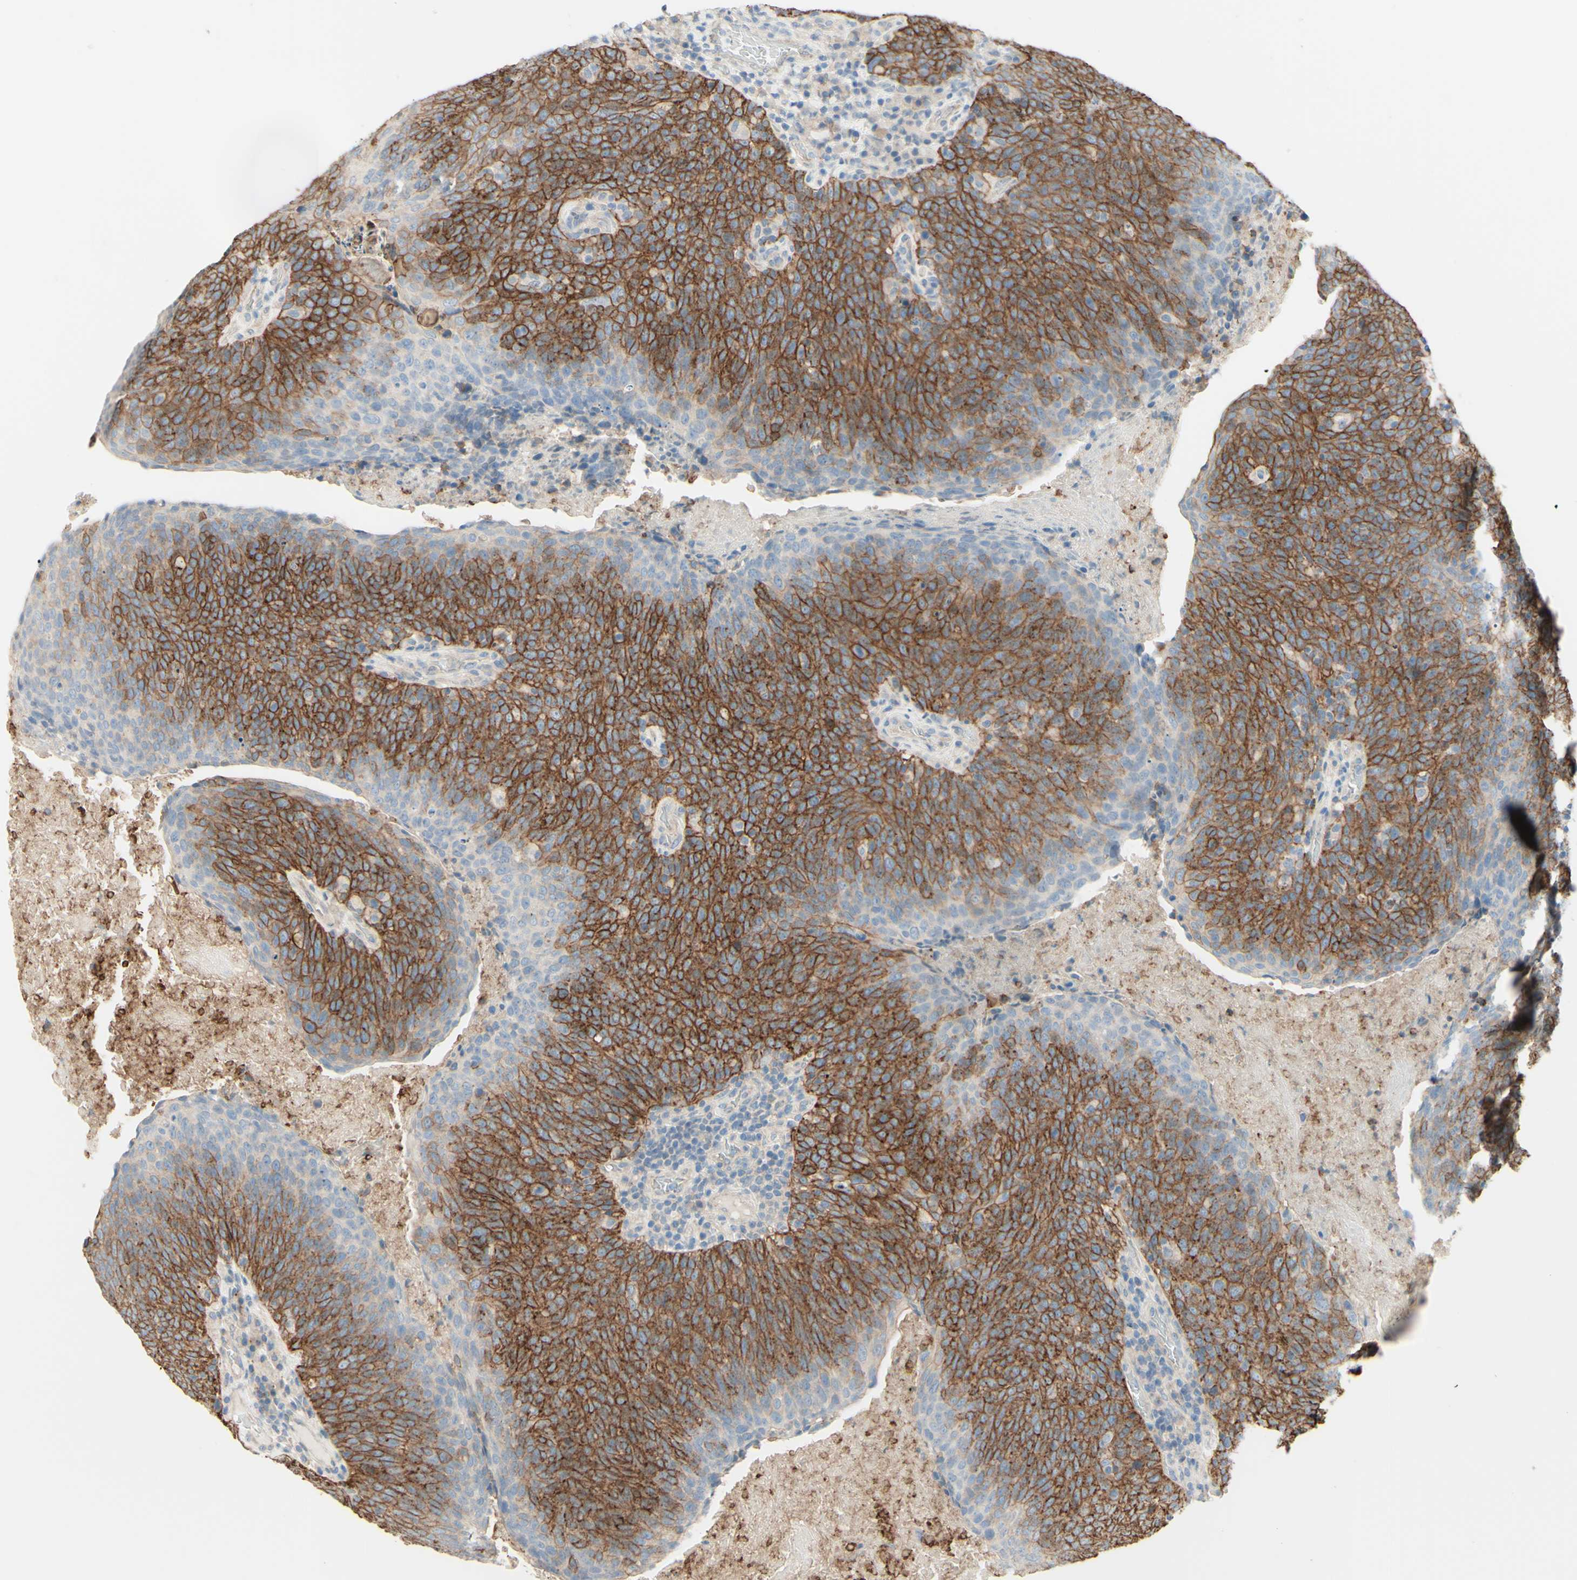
{"staining": {"intensity": "moderate", "quantity": ">75%", "location": "cytoplasmic/membranous"}, "tissue": "head and neck cancer", "cell_type": "Tumor cells", "image_type": "cancer", "snomed": [{"axis": "morphology", "description": "Squamous cell carcinoma, NOS"}, {"axis": "morphology", "description": "Squamous cell carcinoma, metastatic, NOS"}, {"axis": "topography", "description": "Lymph node"}, {"axis": "topography", "description": "Head-Neck"}], "caption": "Metastatic squamous cell carcinoma (head and neck) stained for a protein displays moderate cytoplasmic/membranous positivity in tumor cells.", "gene": "RNF149", "patient": {"sex": "male", "age": 62}}